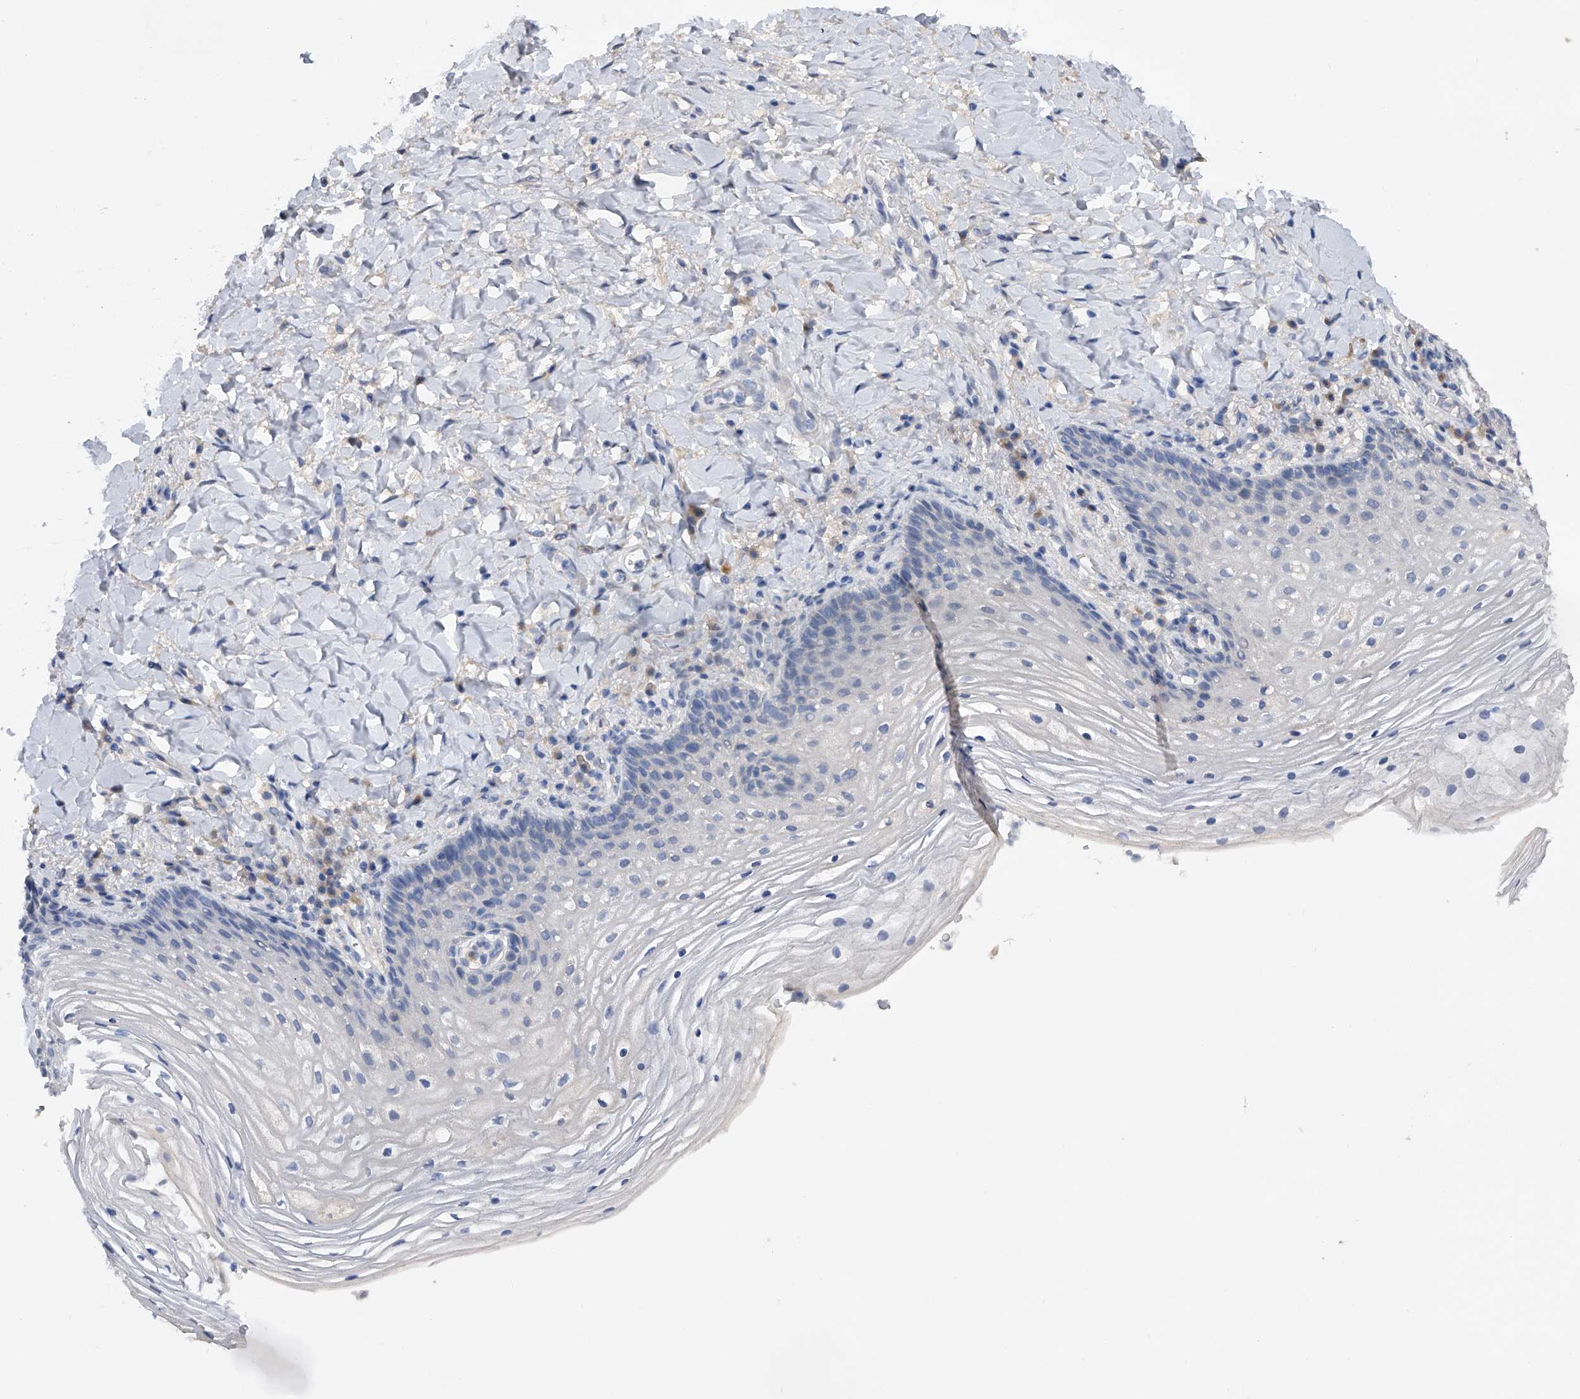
{"staining": {"intensity": "negative", "quantity": "none", "location": "none"}, "tissue": "vagina", "cell_type": "Squamous epithelial cells", "image_type": "normal", "snomed": [{"axis": "morphology", "description": "Normal tissue, NOS"}, {"axis": "topography", "description": "Vagina"}], "caption": "Protein analysis of unremarkable vagina exhibits no significant positivity in squamous epithelial cells.", "gene": "PGM3", "patient": {"sex": "female", "age": 60}}